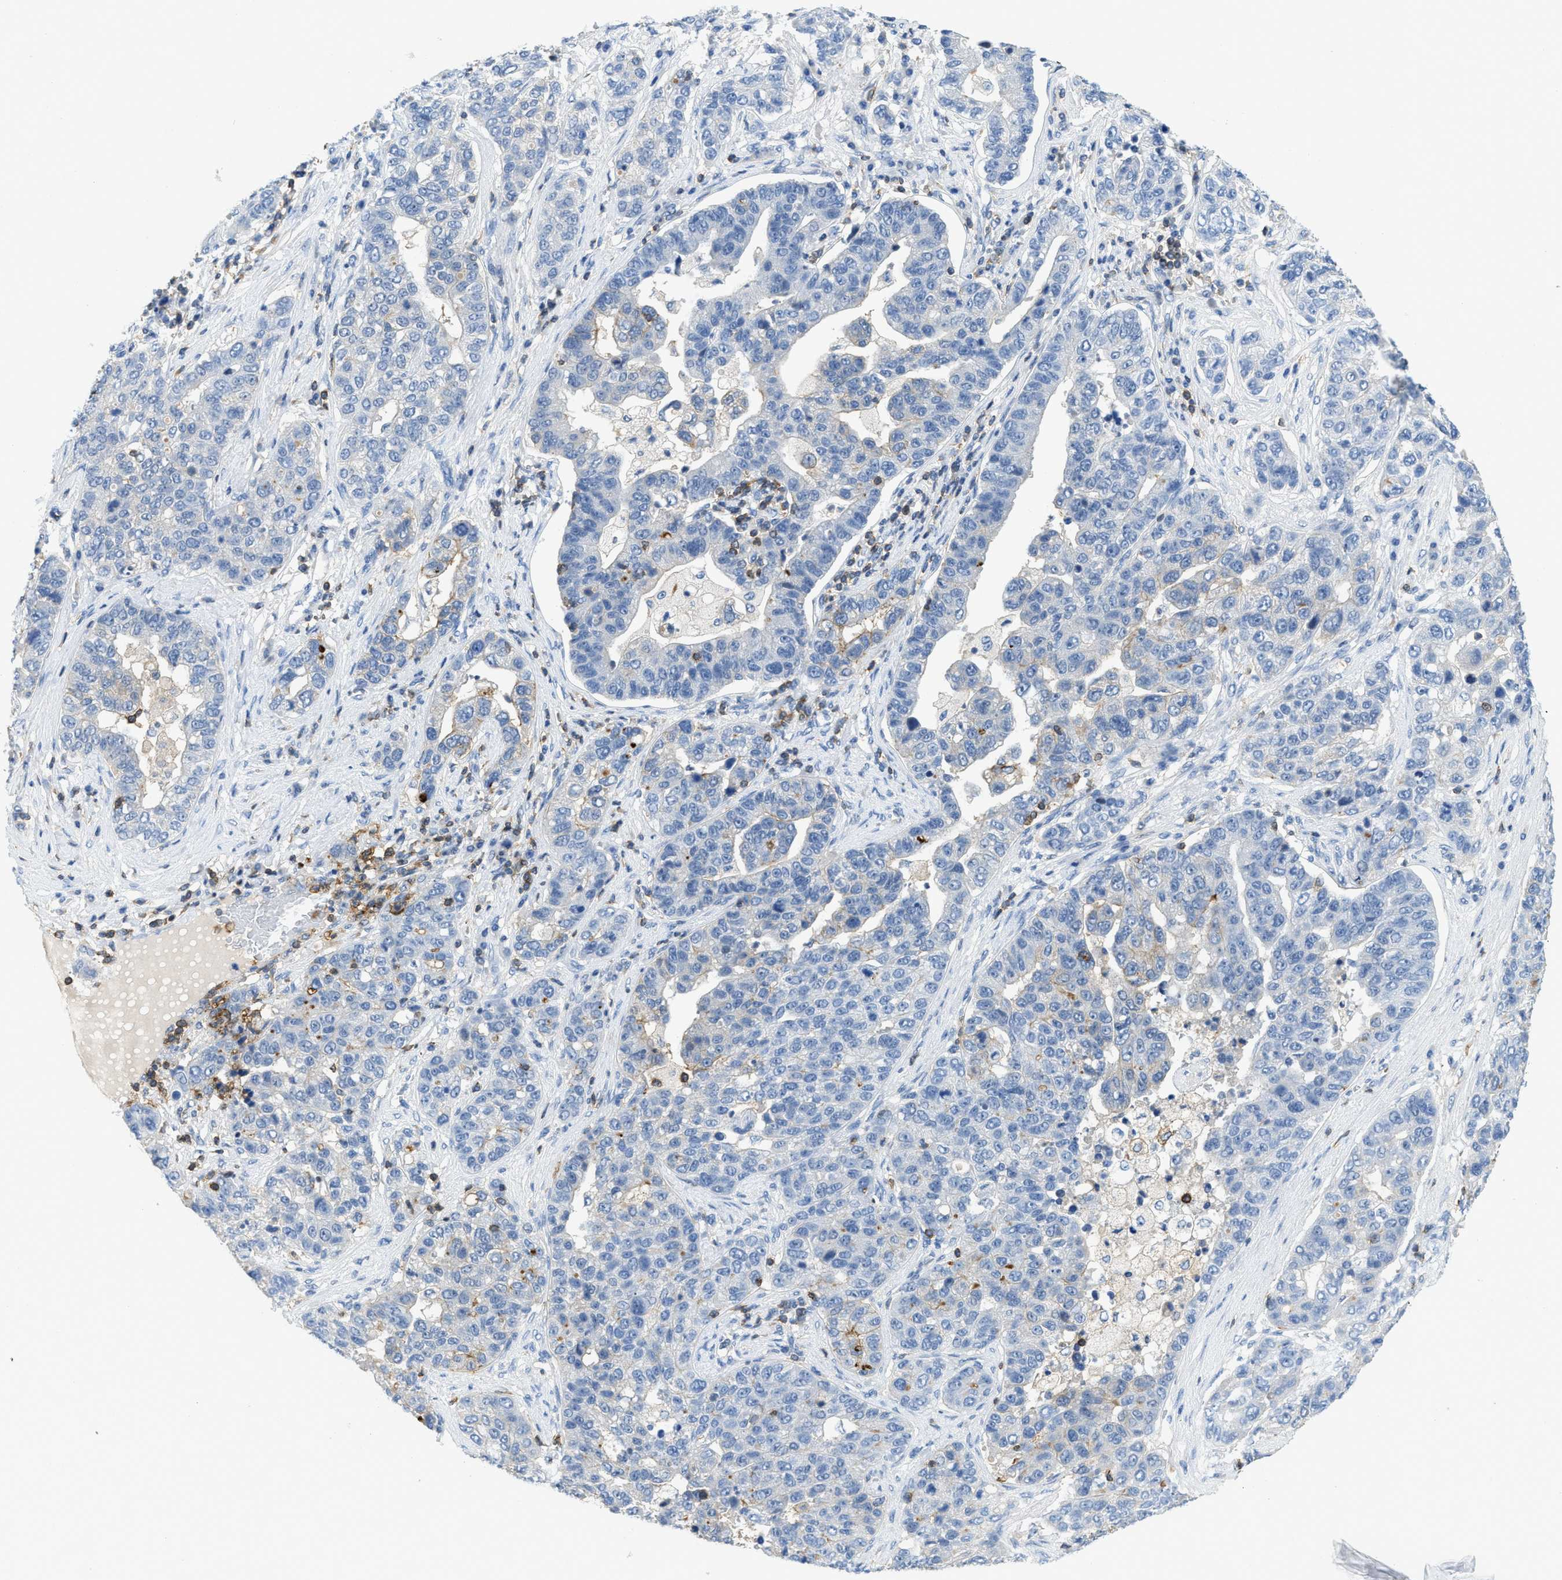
{"staining": {"intensity": "negative", "quantity": "none", "location": "none"}, "tissue": "pancreatic cancer", "cell_type": "Tumor cells", "image_type": "cancer", "snomed": [{"axis": "morphology", "description": "Adenocarcinoma, NOS"}, {"axis": "topography", "description": "Pancreas"}], "caption": "High magnification brightfield microscopy of adenocarcinoma (pancreatic) stained with DAB (brown) and counterstained with hematoxylin (blue): tumor cells show no significant expression.", "gene": "FAM151A", "patient": {"sex": "female", "age": 61}}